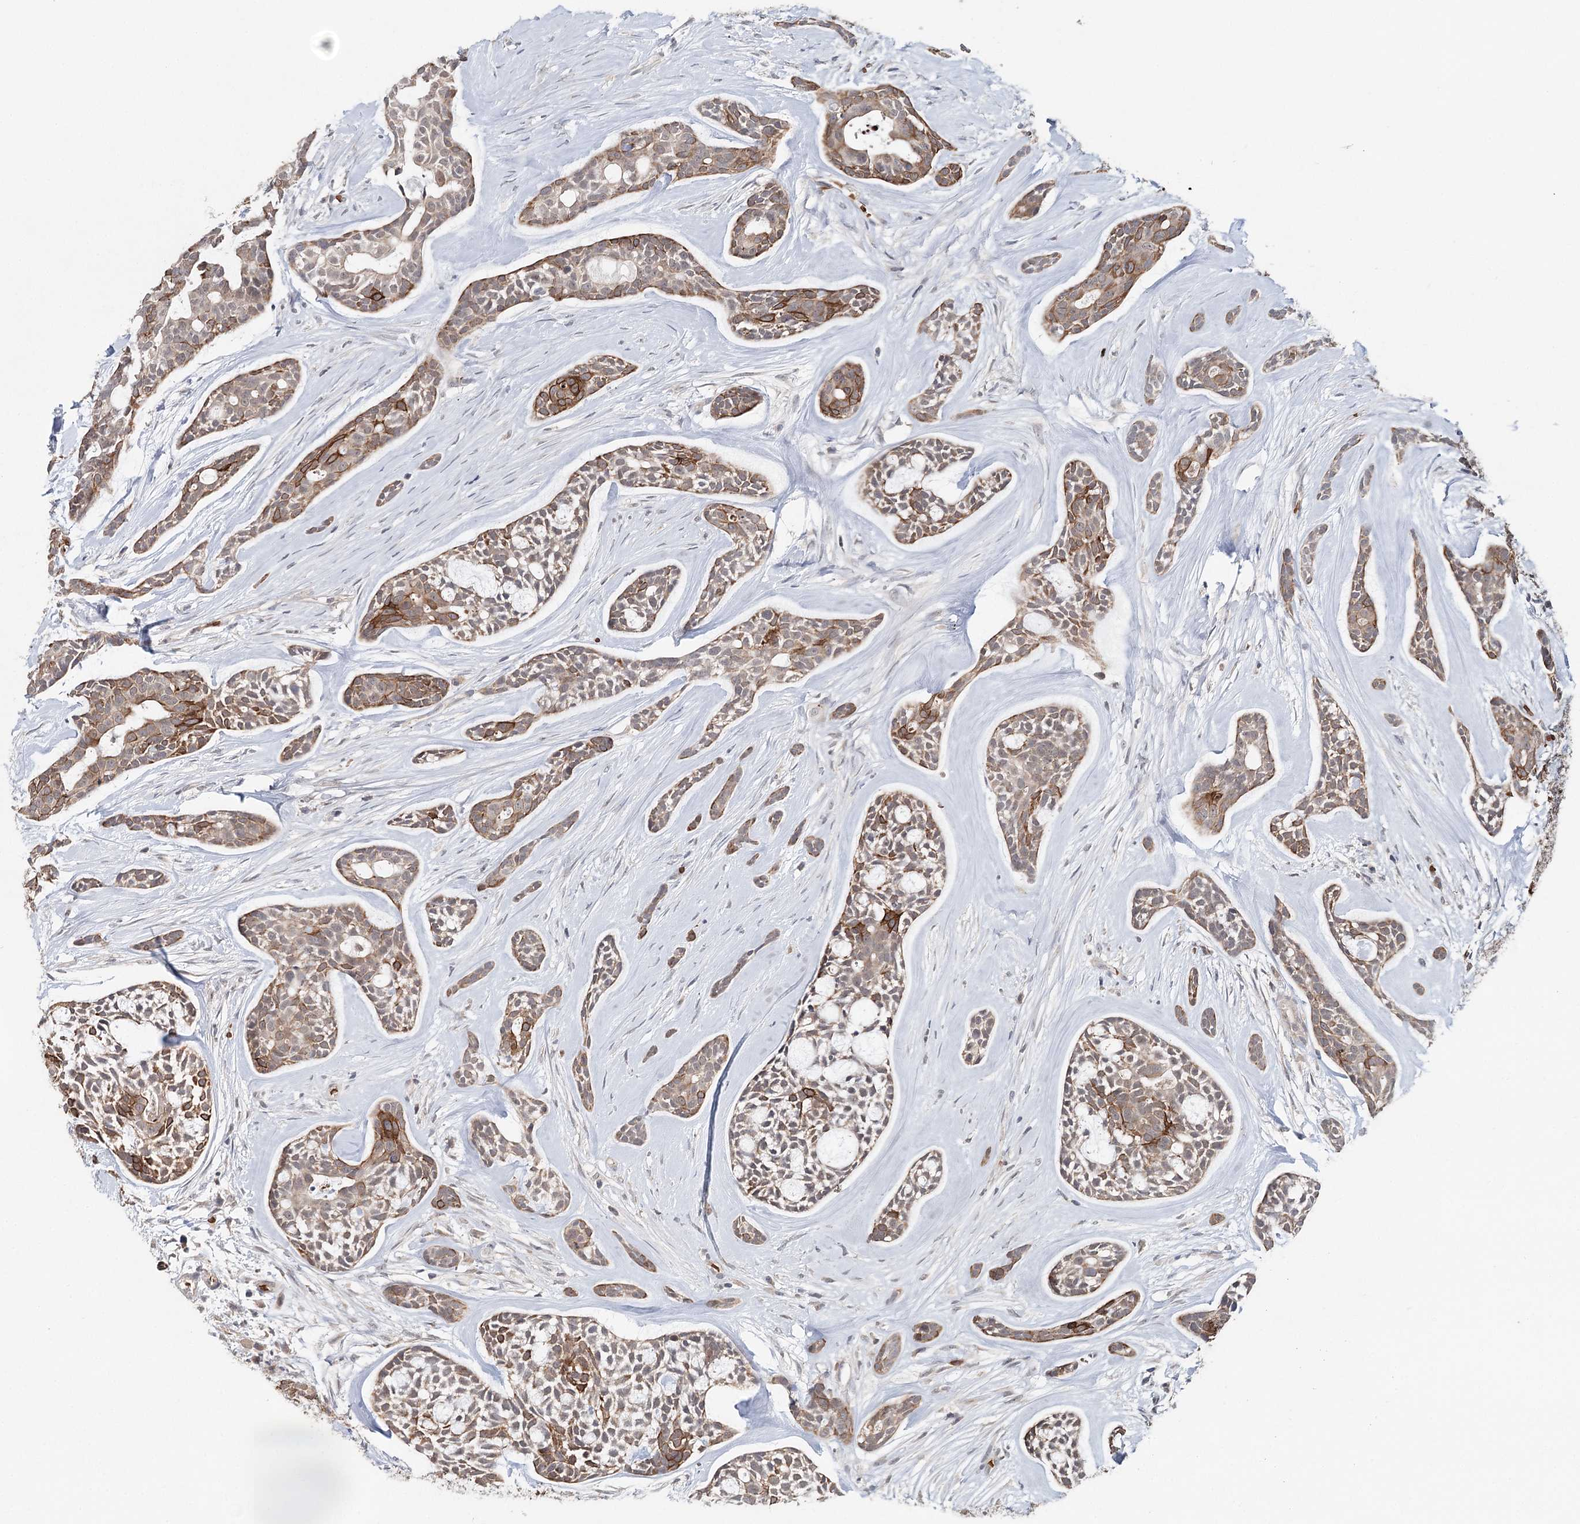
{"staining": {"intensity": "weak", "quantity": ">75%", "location": "cytoplasmic/membranous"}, "tissue": "head and neck cancer", "cell_type": "Tumor cells", "image_type": "cancer", "snomed": [{"axis": "morphology", "description": "Adenocarcinoma, NOS"}, {"axis": "topography", "description": "Subcutis"}, {"axis": "topography", "description": "Head-Neck"}], "caption": "Protein staining of head and neck cancer tissue reveals weak cytoplasmic/membranous positivity in approximately >75% of tumor cells. (Brightfield microscopy of DAB IHC at high magnification).", "gene": "FBXO7", "patient": {"sex": "female", "age": 73}}